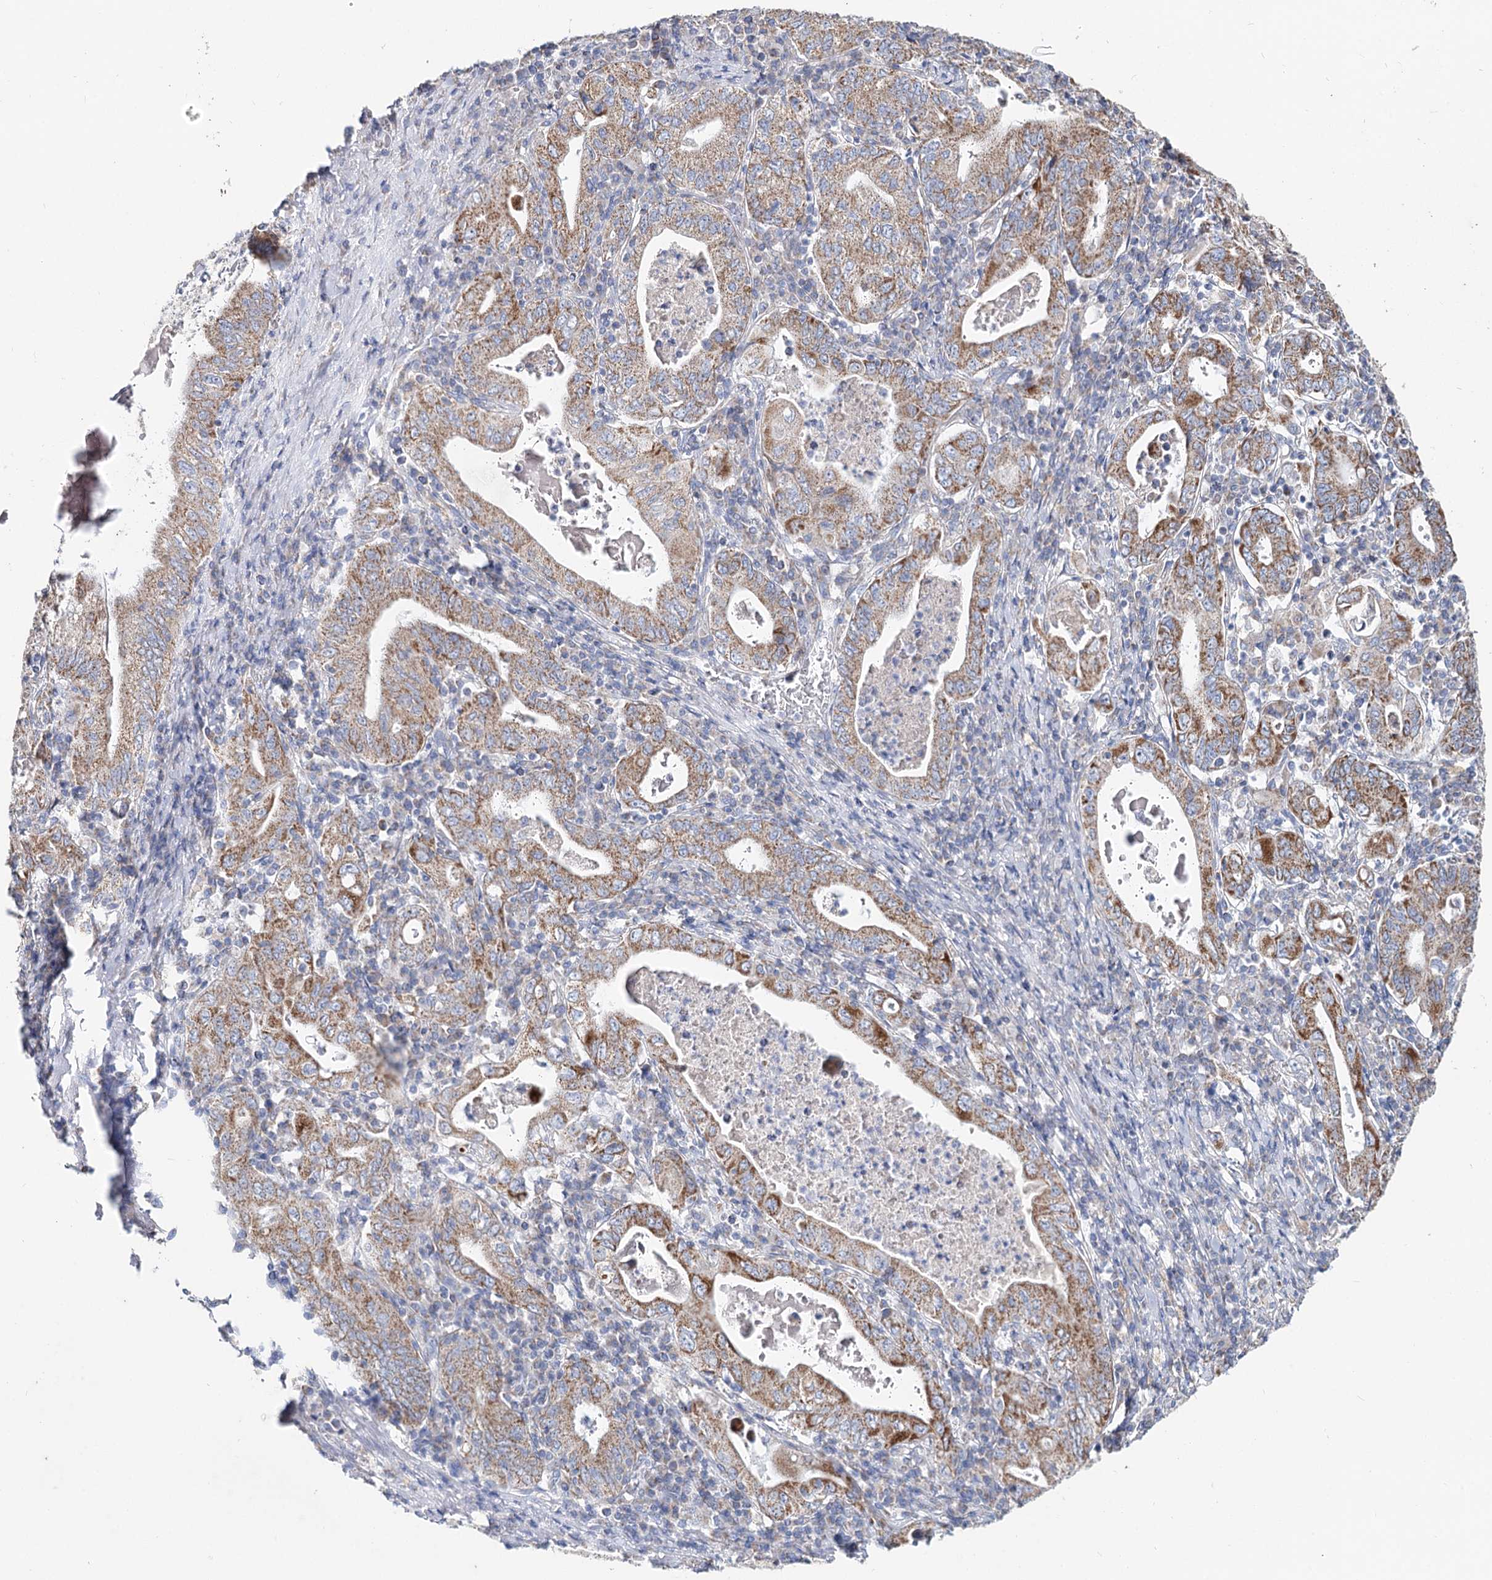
{"staining": {"intensity": "moderate", "quantity": ">75%", "location": "cytoplasmic/membranous"}, "tissue": "stomach cancer", "cell_type": "Tumor cells", "image_type": "cancer", "snomed": [{"axis": "morphology", "description": "Normal tissue, NOS"}, {"axis": "morphology", "description": "Adenocarcinoma, NOS"}, {"axis": "topography", "description": "Esophagus"}, {"axis": "topography", "description": "Stomach, upper"}, {"axis": "topography", "description": "Peripheral nerve tissue"}], "caption": "An image of human adenocarcinoma (stomach) stained for a protein displays moderate cytoplasmic/membranous brown staining in tumor cells.", "gene": "MCCC2", "patient": {"sex": "male", "age": 62}}